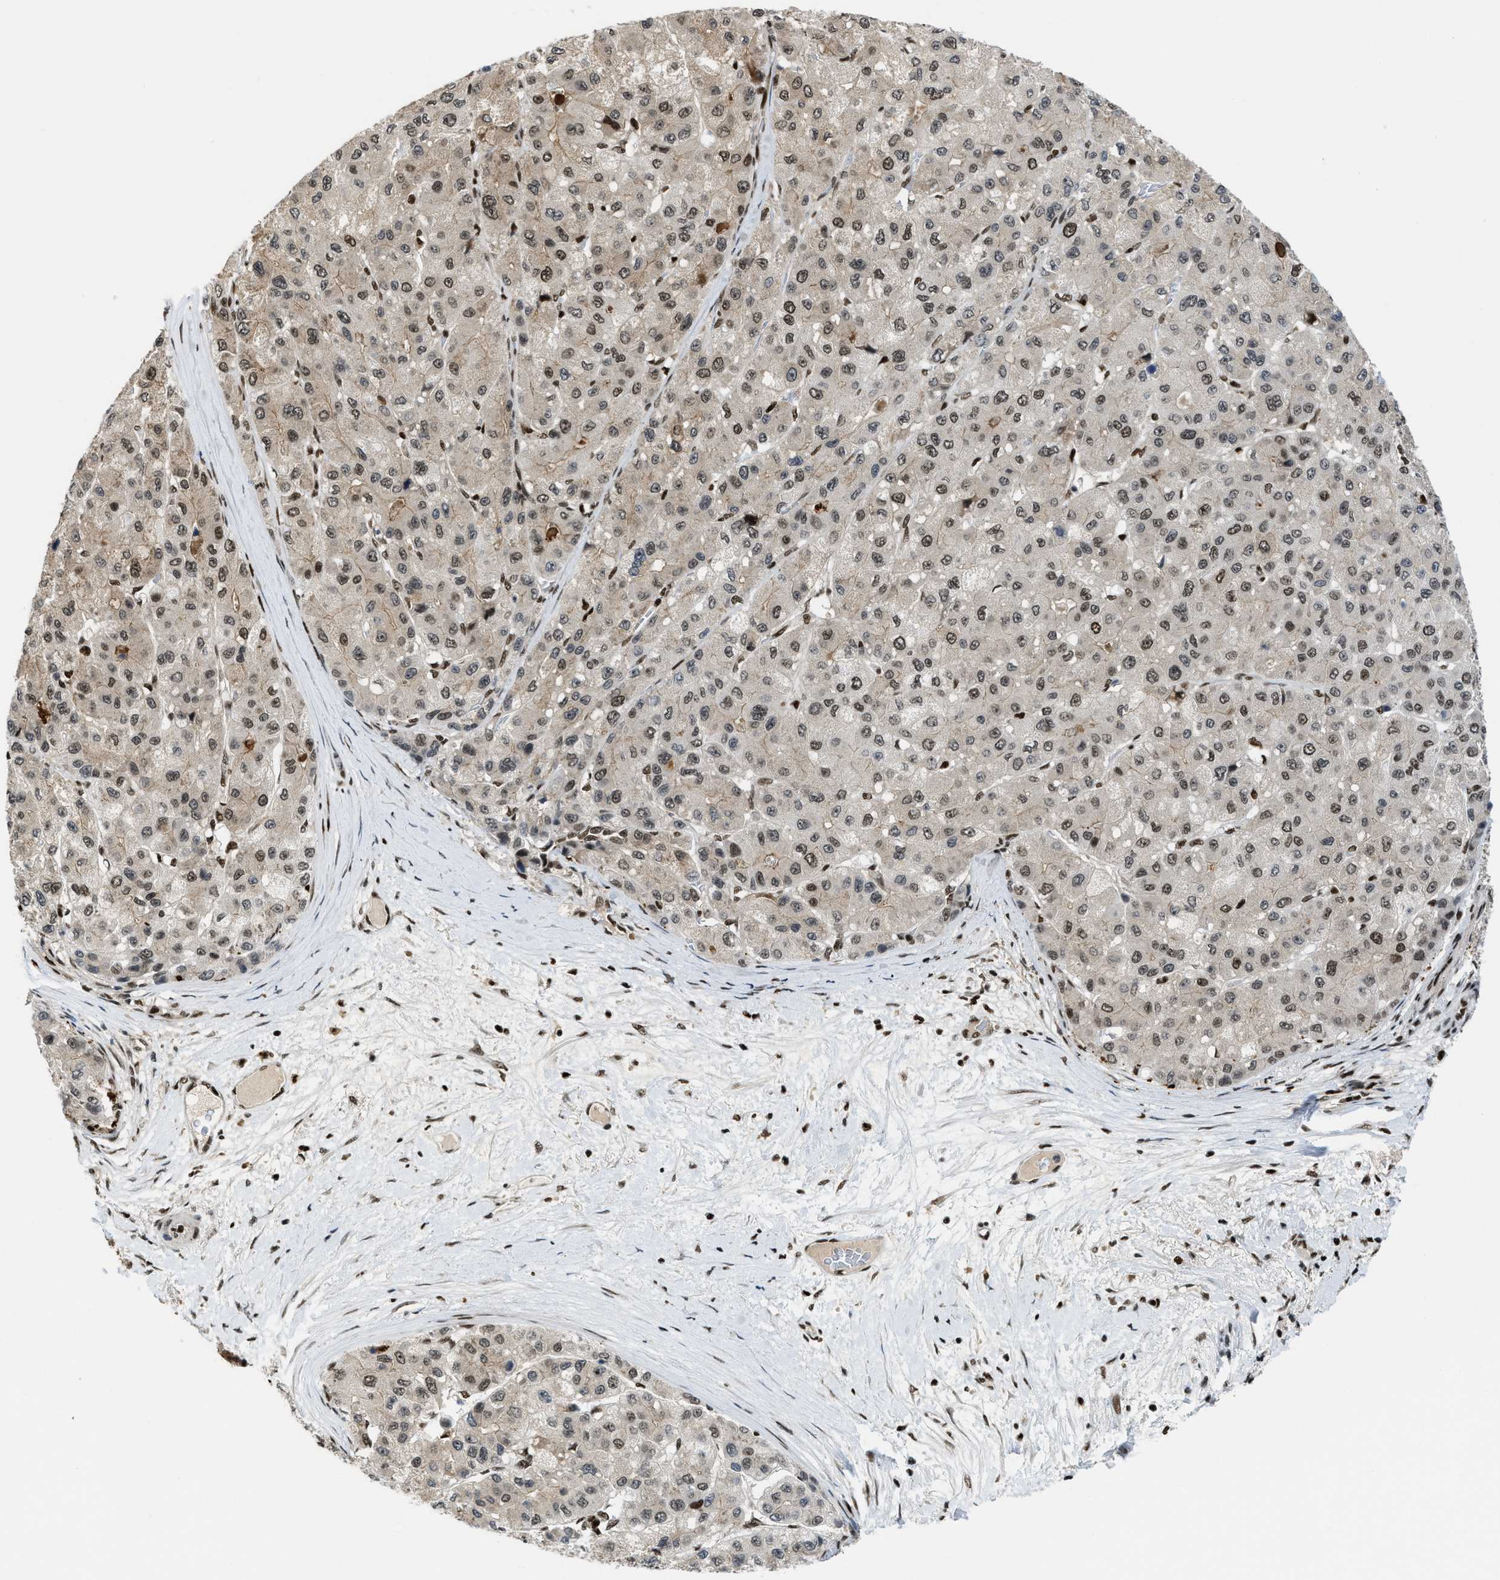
{"staining": {"intensity": "moderate", "quantity": ">75%", "location": "nuclear"}, "tissue": "liver cancer", "cell_type": "Tumor cells", "image_type": "cancer", "snomed": [{"axis": "morphology", "description": "Carcinoma, Hepatocellular, NOS"}, {"axis": "topography", "description": "Liver"}], "caption": "Hepatocellular carcinoma (liver) was stained to show a protein in brown. There is medium levels of moderate nuclear positivity in about >75% of tumor cells.", "gene": "RFX5", "patient": {"sex": "male", "age": 80}}